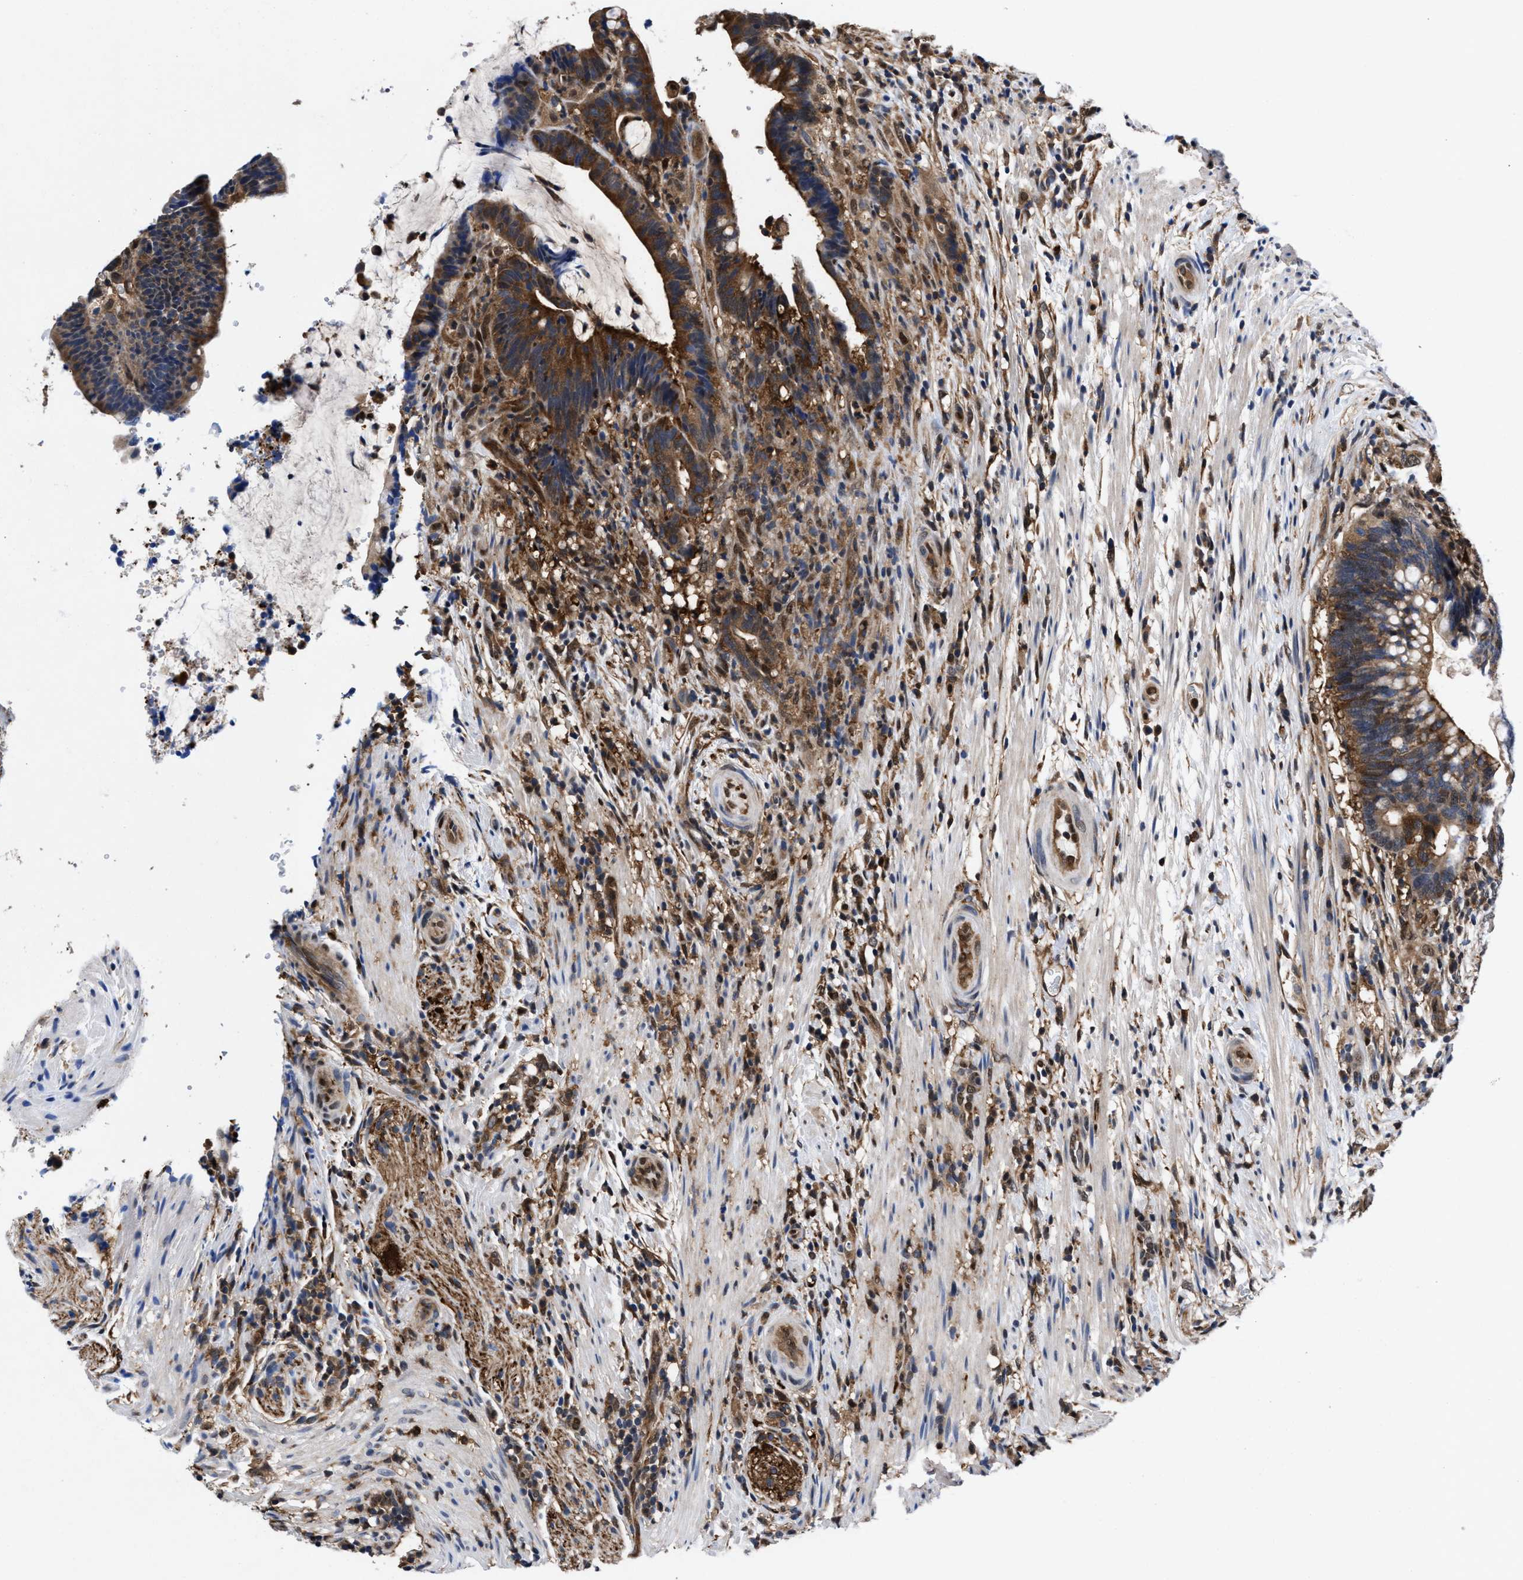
{"staining": {"intensity": "moderate", "quantity": ">75%", "location": "cytoplasmic/membranous"}, "tissue": "colorectal cancer", "cell_type": "Tumor cells", "image_type": "cancer", "snomed": [{"axis": "morphology", "description": "Adenocarcinoma, NOS"}, {"axis": "topography", "description": "Colon"}], "caption": "A brown stain highlights moderate cytoplasmic/membranous positivity of a protein in human colorectal adenocarcinoma tumor cells.", "gene": "ACLY", "patient": {"sex": "female", "age": 66}}